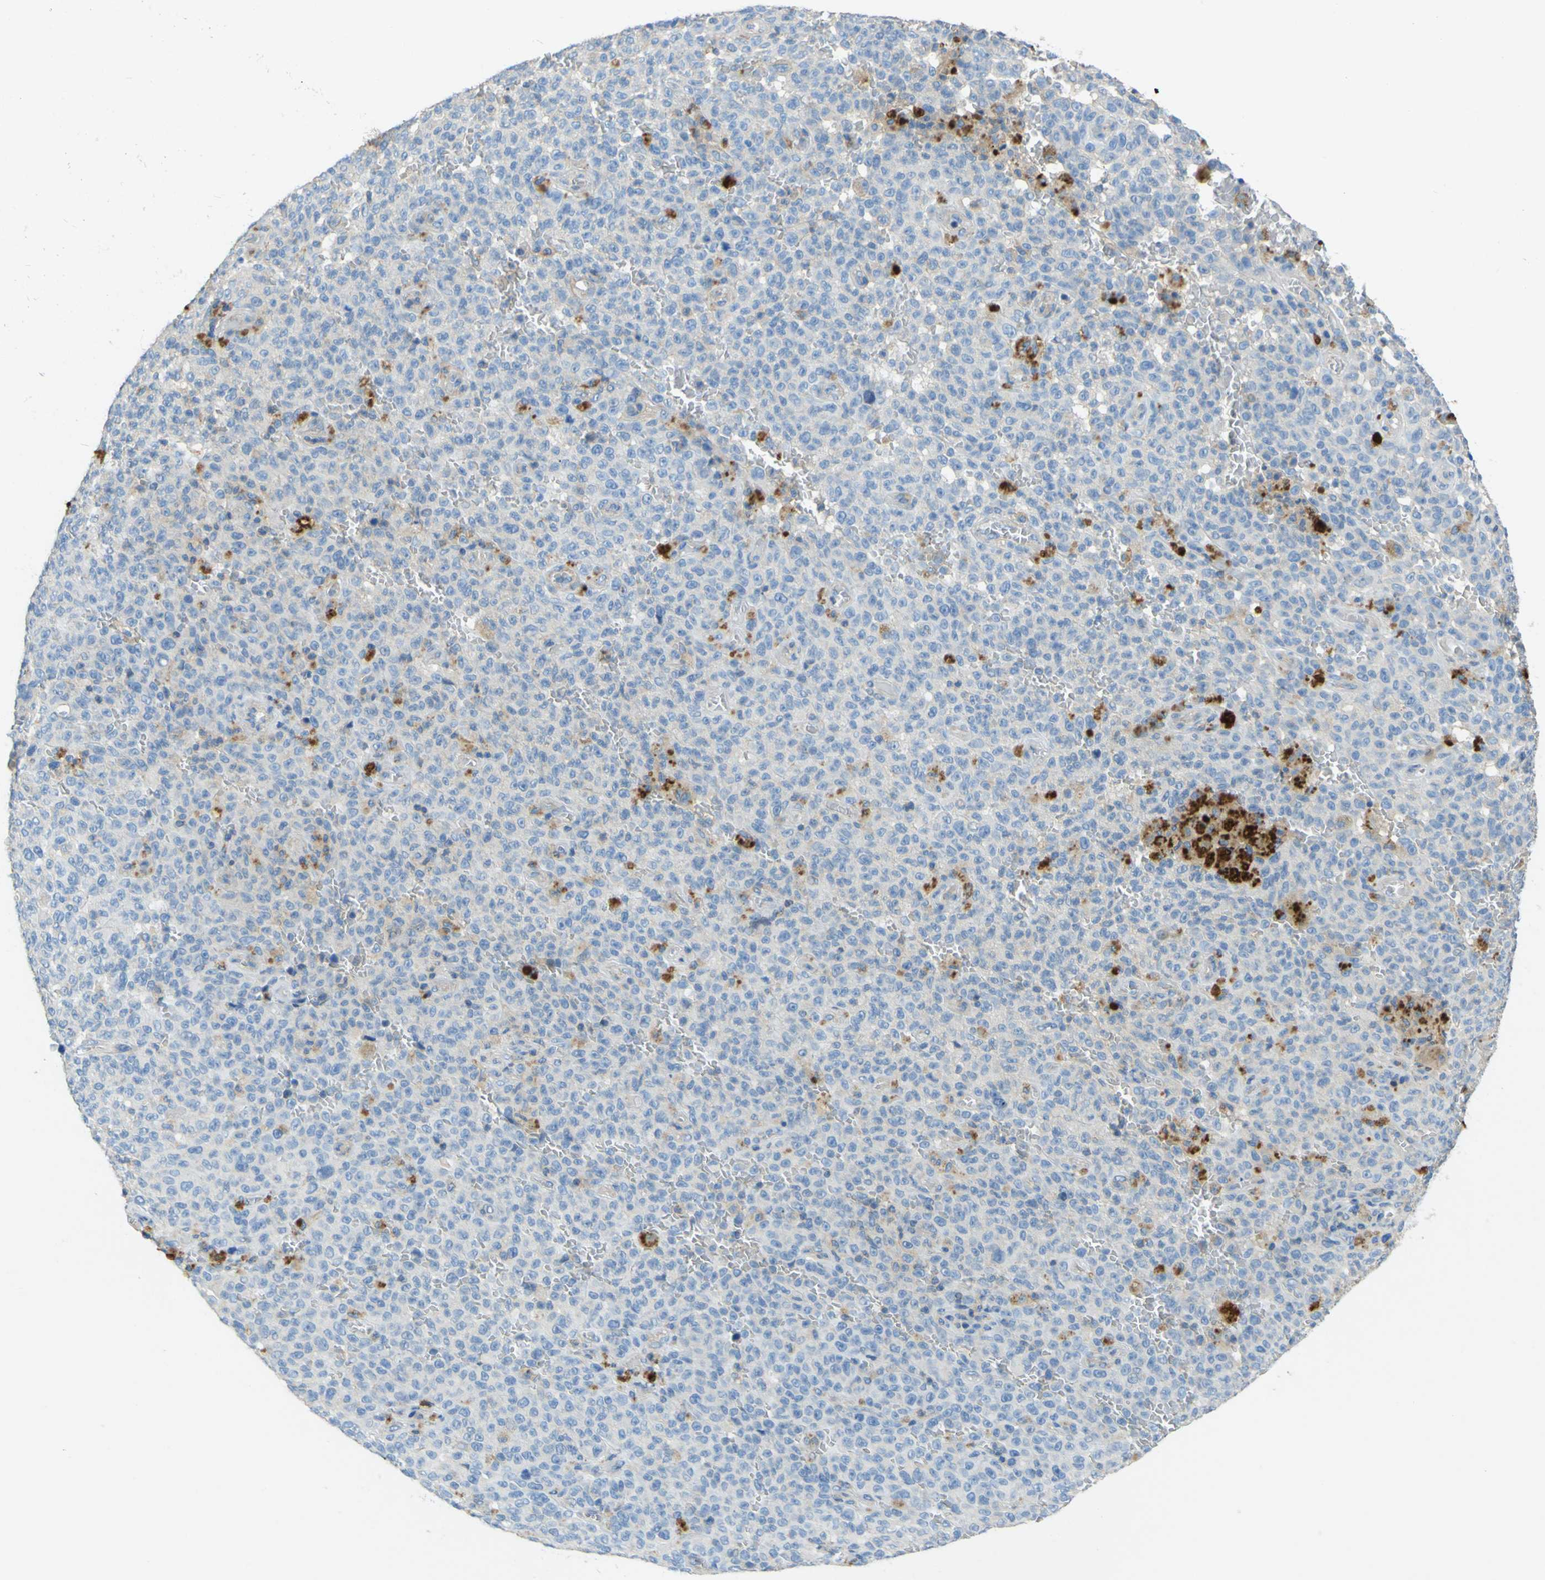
{"staining": {"intensity": "moderate", "quantity": "<25%", "location": "cytoplasmic/membranous"}, "tissue": "melanoma", "cell_type": "Tumor cells", "image_type": "cancer", "snomed": [{"axis": "morphology", "description": "Malignant melanoma, NOS"}, {"axis": "topography", "description": "Skin"}], "caption": "This is a photomicrograph of immunohistochemistry staining of malignant melanoma, which shows moderate staining in the cytoplasmic/membranous of tumor cells.", "gene": "OGN", "patient": {"sex": "female", "age": 82}}